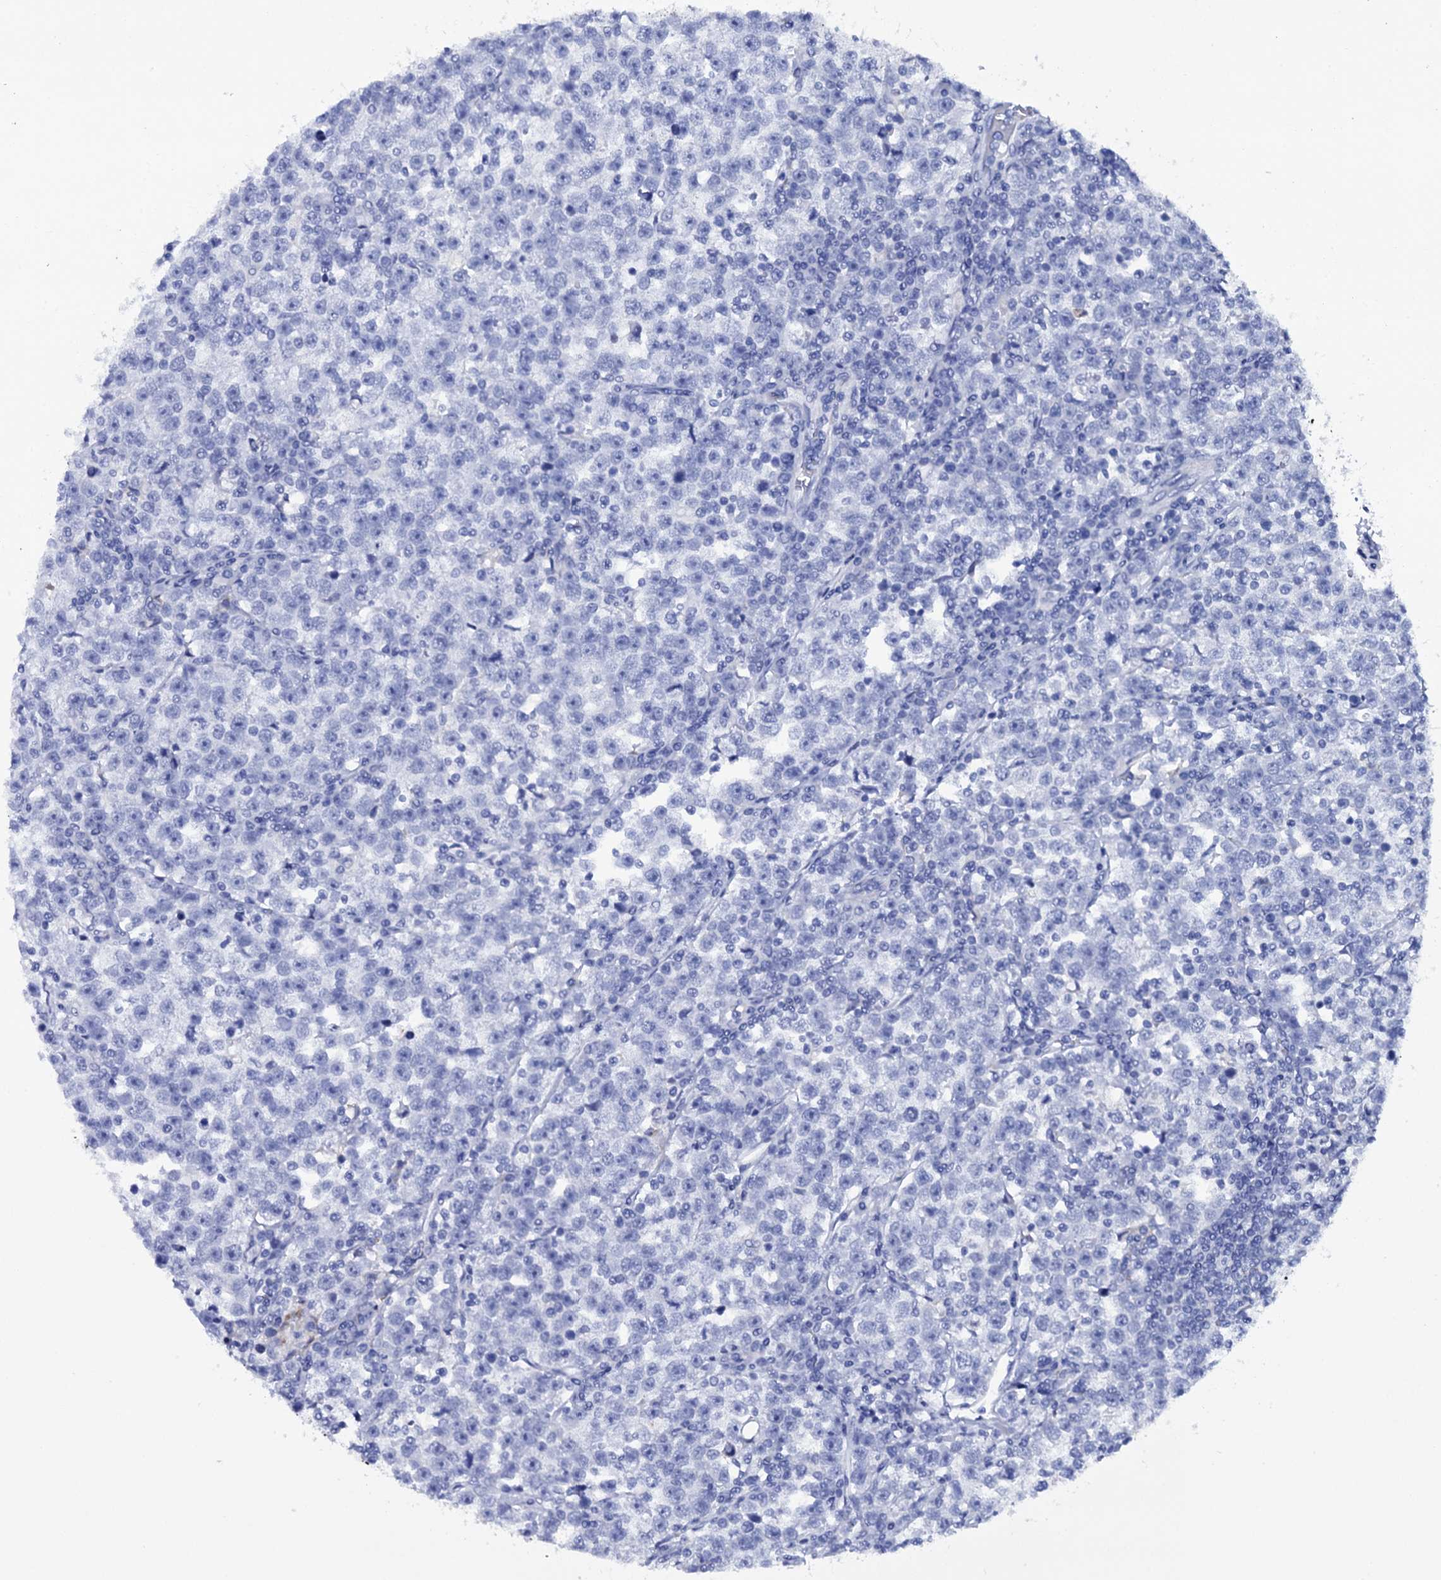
{"staining": {"intensity": "negative", "quantity": "none", "location": "none"}, "tissue": "testis cancer", "cell_type": "Tumor cells", "image_type": "cancer", "snomed": [{"axis": "morphology", "description": "Normal tissue, NOS"}, {"axis": "morphology", "description": "Seminoma, NOS"}, {"axis": "topography", "description": "Testis"}], "caption": "This micrograph is of testis seminoma stained with IHC to label a protein in brown with the nuclei are counter-stained blue. There is no expression in tumor cells. Nuclei are stained in blue.", "gene": "ITPRID2", "patient": {"sex": "male", "age": 43}}